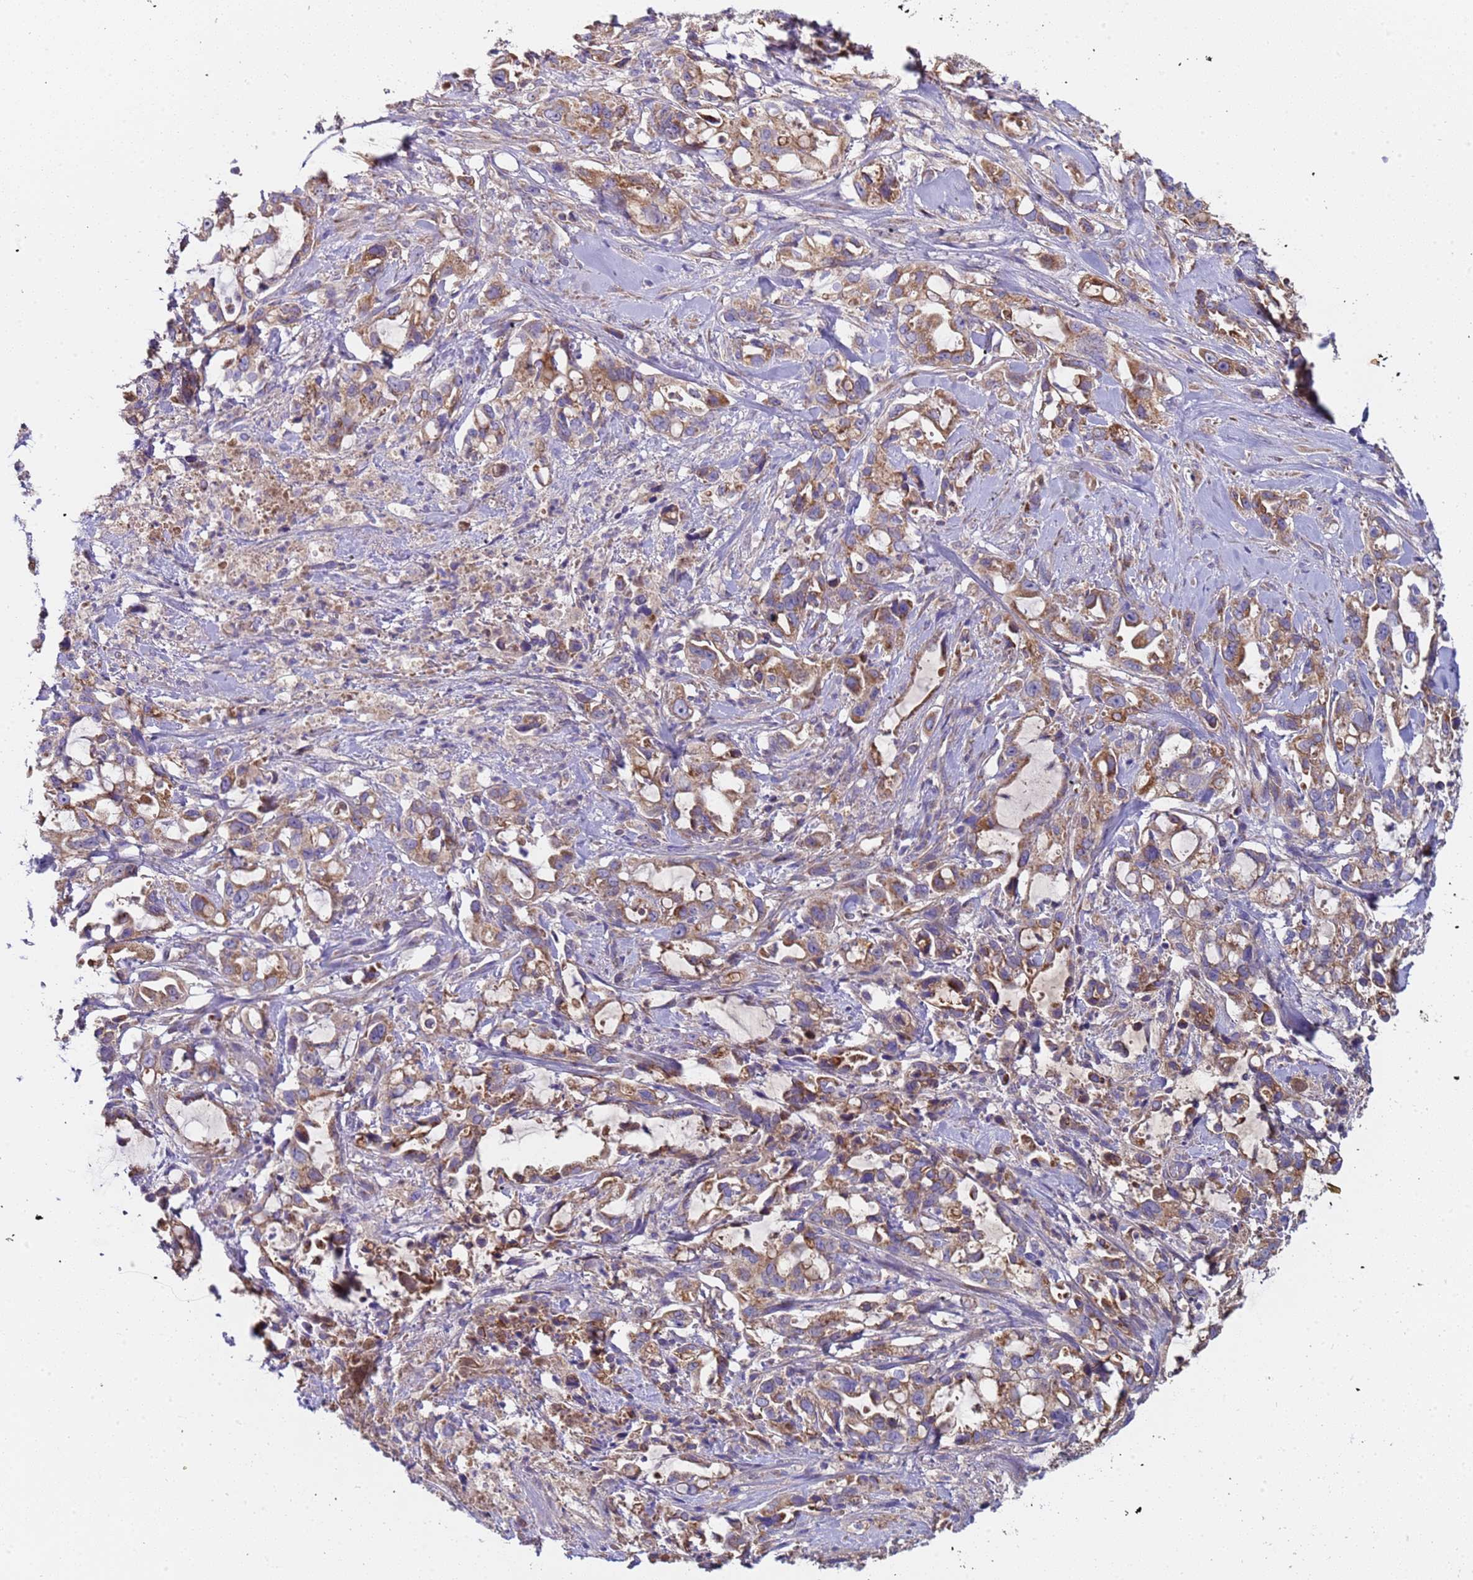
{"staining": {"intensity": "moderate", "quantity": "25%-75%", "location": "cytoplasmic/membranous"}, "tissue": "pancreatic cancer", "cell_type": "Tumor cells", "image_type": "cancer", "snomed": [{"axis": "morphology", "description": "Adenocarcinoma, NOS"}, {"axis": "topography", "description": "Pancreas"}], "caption": "This micrograph shows pancreatic cancer (adenocarcinoma) stained with immunohistochemistry to label a protein in brown. The cytoplasmic/membranous of tumor cells show moderate positivity for the protein. Nuclei are counter-stained blue.", "gene": "TMEM126A", "patient": {"sex": "female", "age": 61}}